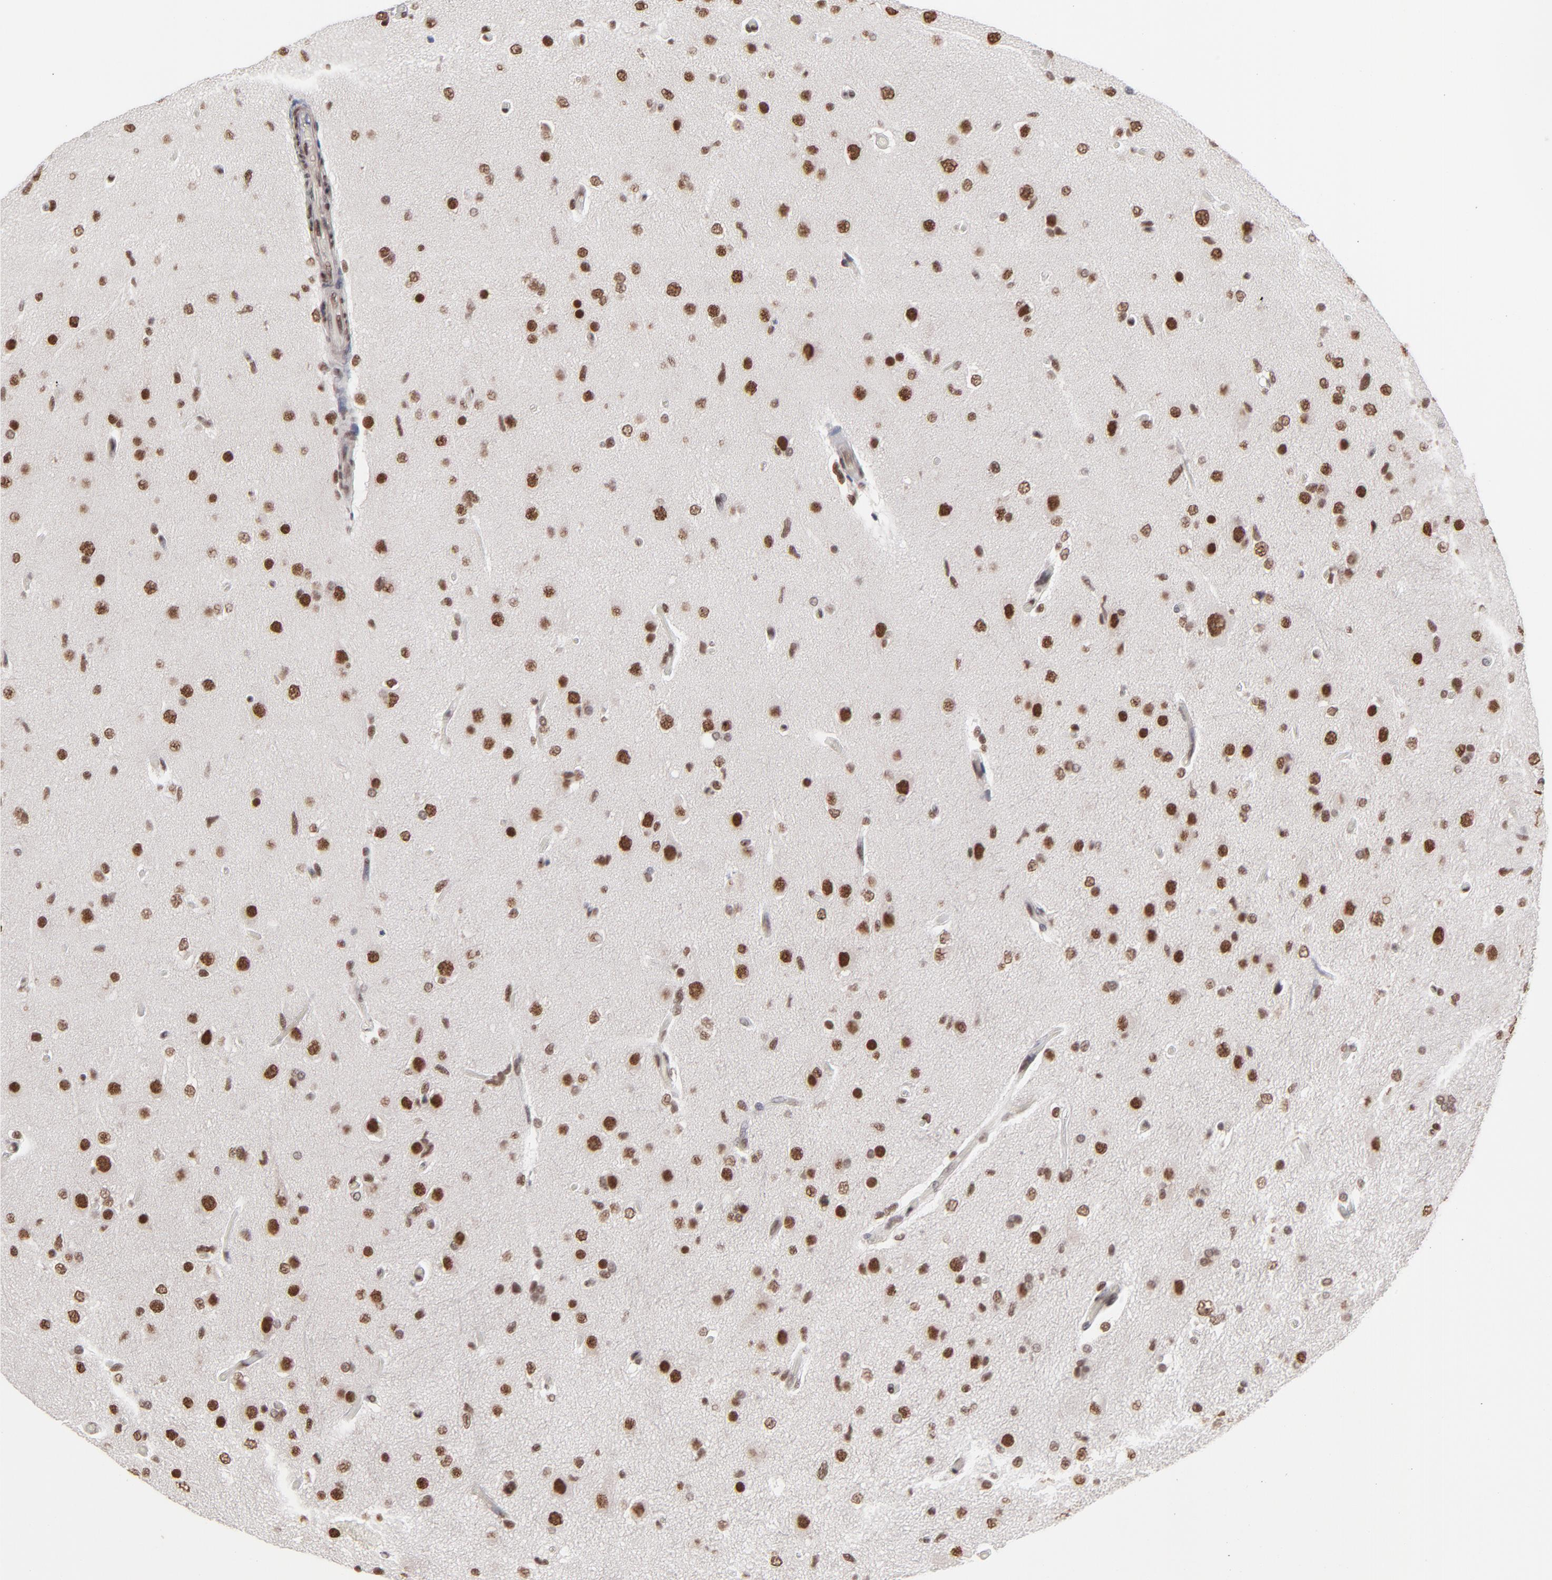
{"staining": {"intensity": "strong", "quantity": ">75%", "location": "nuclear"}, "tissue": "glioma", "cell_type": "Tumor cells", "image_type": "cancer", "snomed": [{"axis": "morphology", "description": "Glioma, malignant, High grade"}, {"axis": "topography", "description": "Brain"}], "caption": "Immunohistochemistry (DAB) staining of glioma demonstrates strong nuclear protein expression in about >75% of tumor cells.", "gene": "ZNF3", "patient": {"sex": "male", "age": 33}}